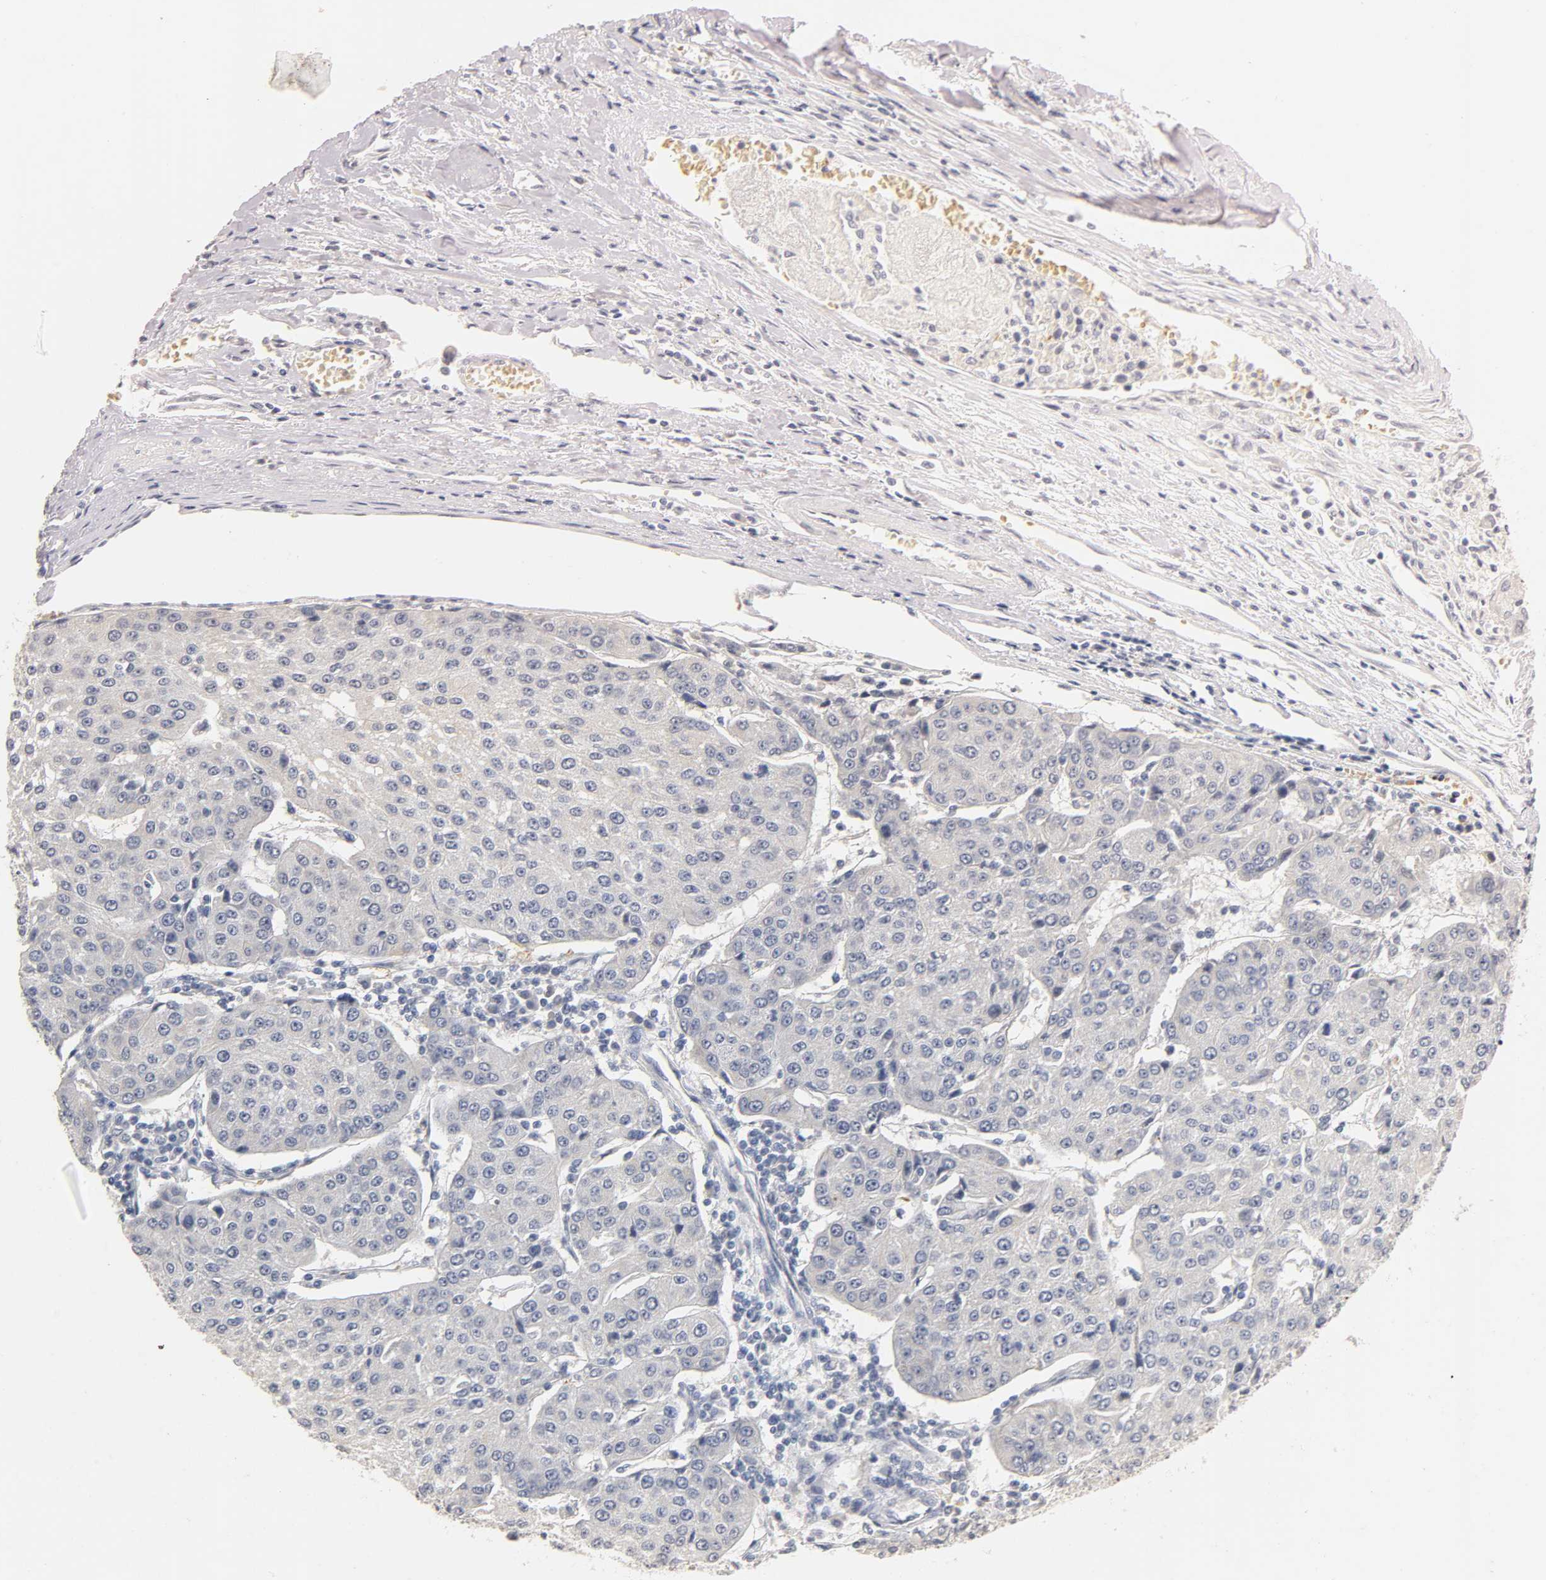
{"staining": {"intensity": "negative", "quantity": "none", "location": "none"}, "tissue": "urothelial cancer", "cell_type": "Tumor cells", "image_type": "cancer", "snomed": [{"axis": "morphology", "description": "Urothelial carcinoma, High grade"}, {"axis": "topography", "description": "Urinary bladder"}], "caption": "A high-resolution image shows immunohistochemistry (IHC) staining of urothelial carcinoma (high-grade), which reveals no significant staining in tumor cells.", "gene": "OVOL1", "patient": {"sex": "female", "age": 85}}